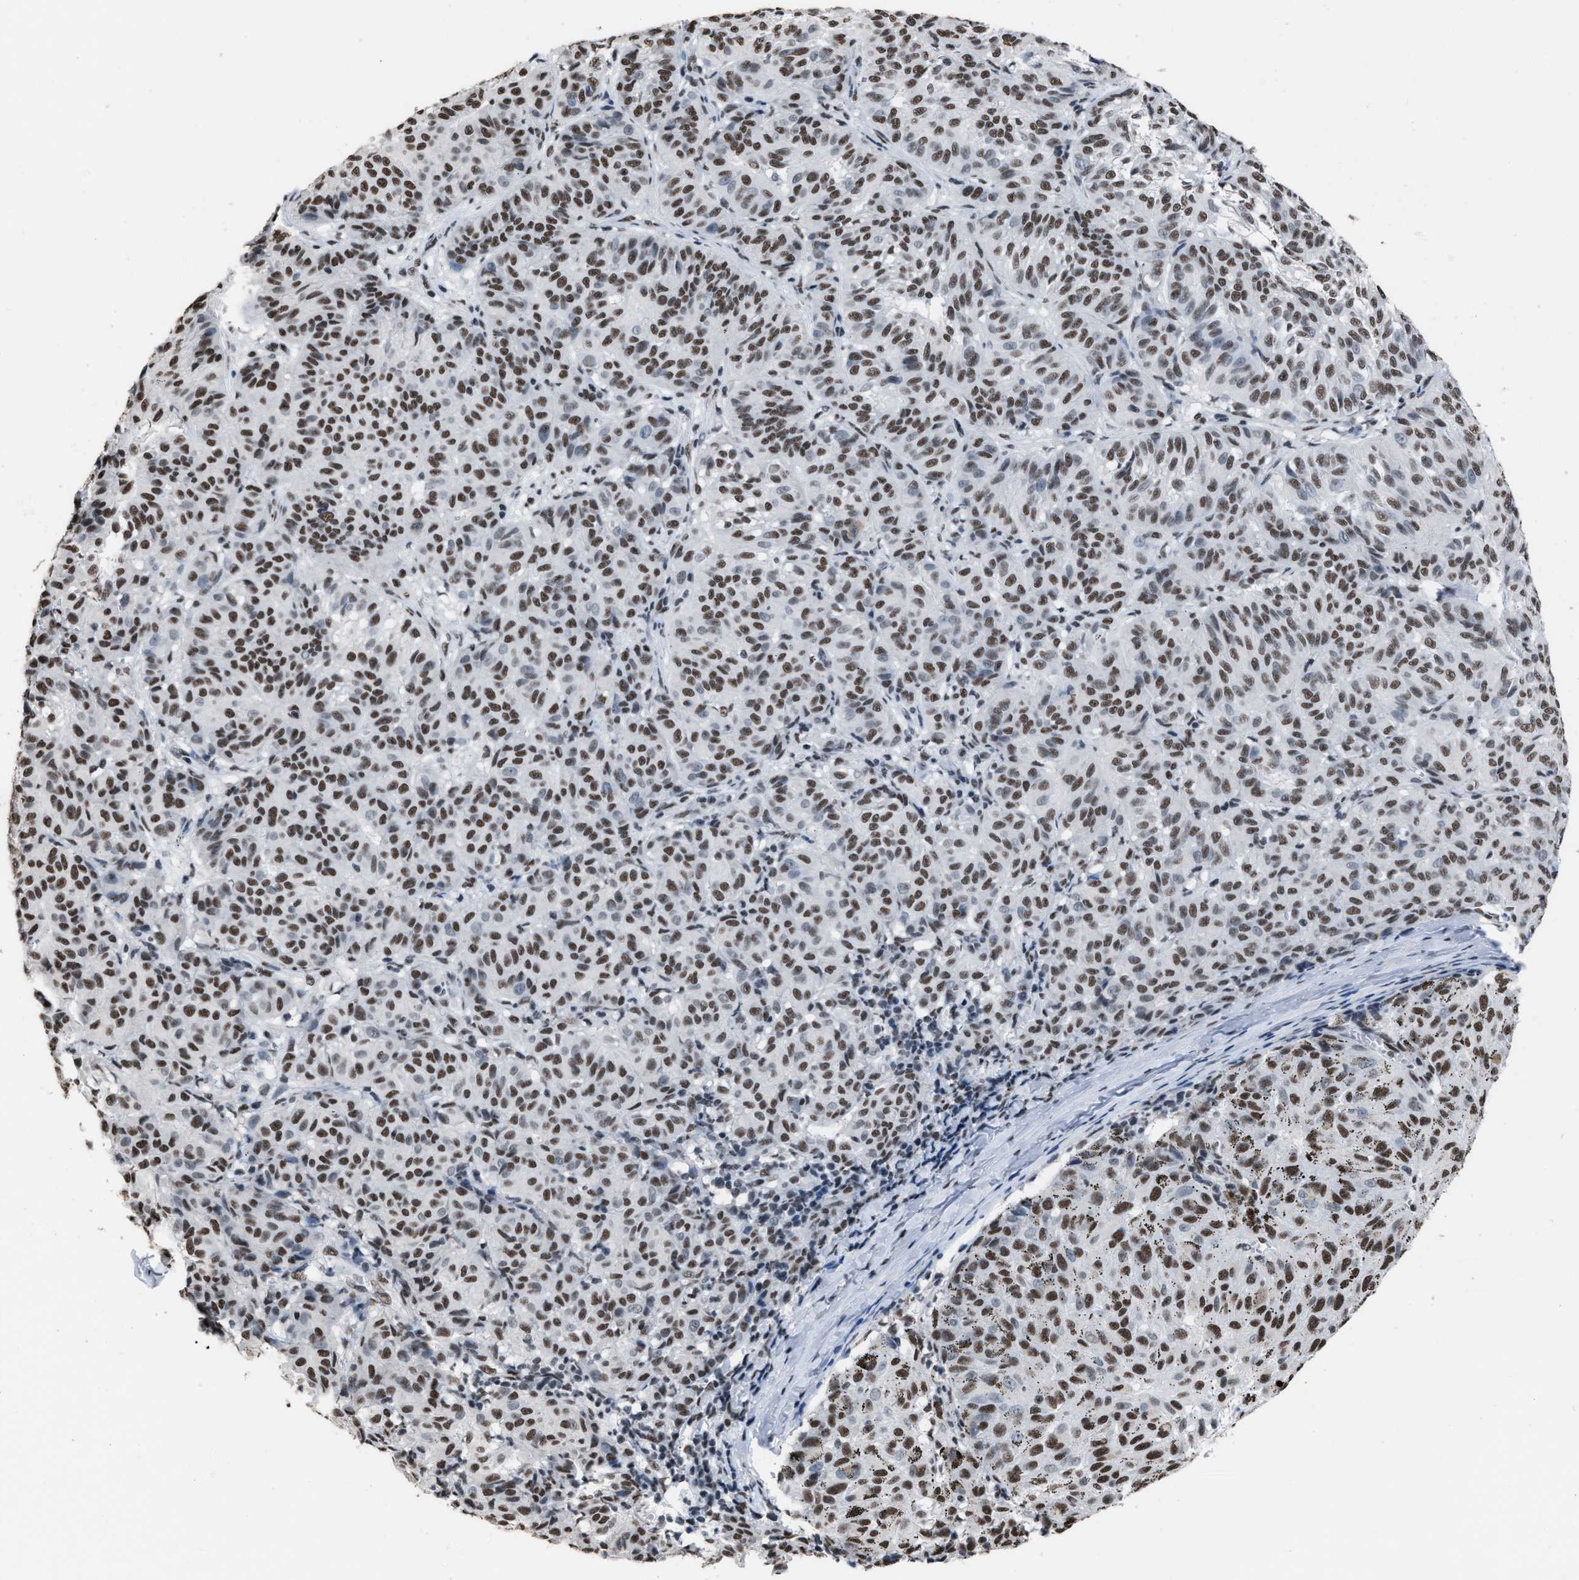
{"staining": {"intensity": "strong", "quantity": ">75%", "location": "nuclear"}, "tissue": "melanoma", "cell_type": "Tumor cells", "image_type": "cancer", "snomed": [{"axis": "morphology", "description": "Malignant melanoma, NOS"}, {"axis": "topography", "description": "Skin"}], "caption": "Tumor cells display high levels of strong nuclear staining in about >75% of cells in human melanoma. The staining was performed using DAB (3,3'-diaminobenzidine) to visualize the protein expression in brown, while the nuclei were stained in blue with hematoxylin (Magnification: 20x).", "gene": "CCAR2", "patient": {"sex": "female", "age": 72}}